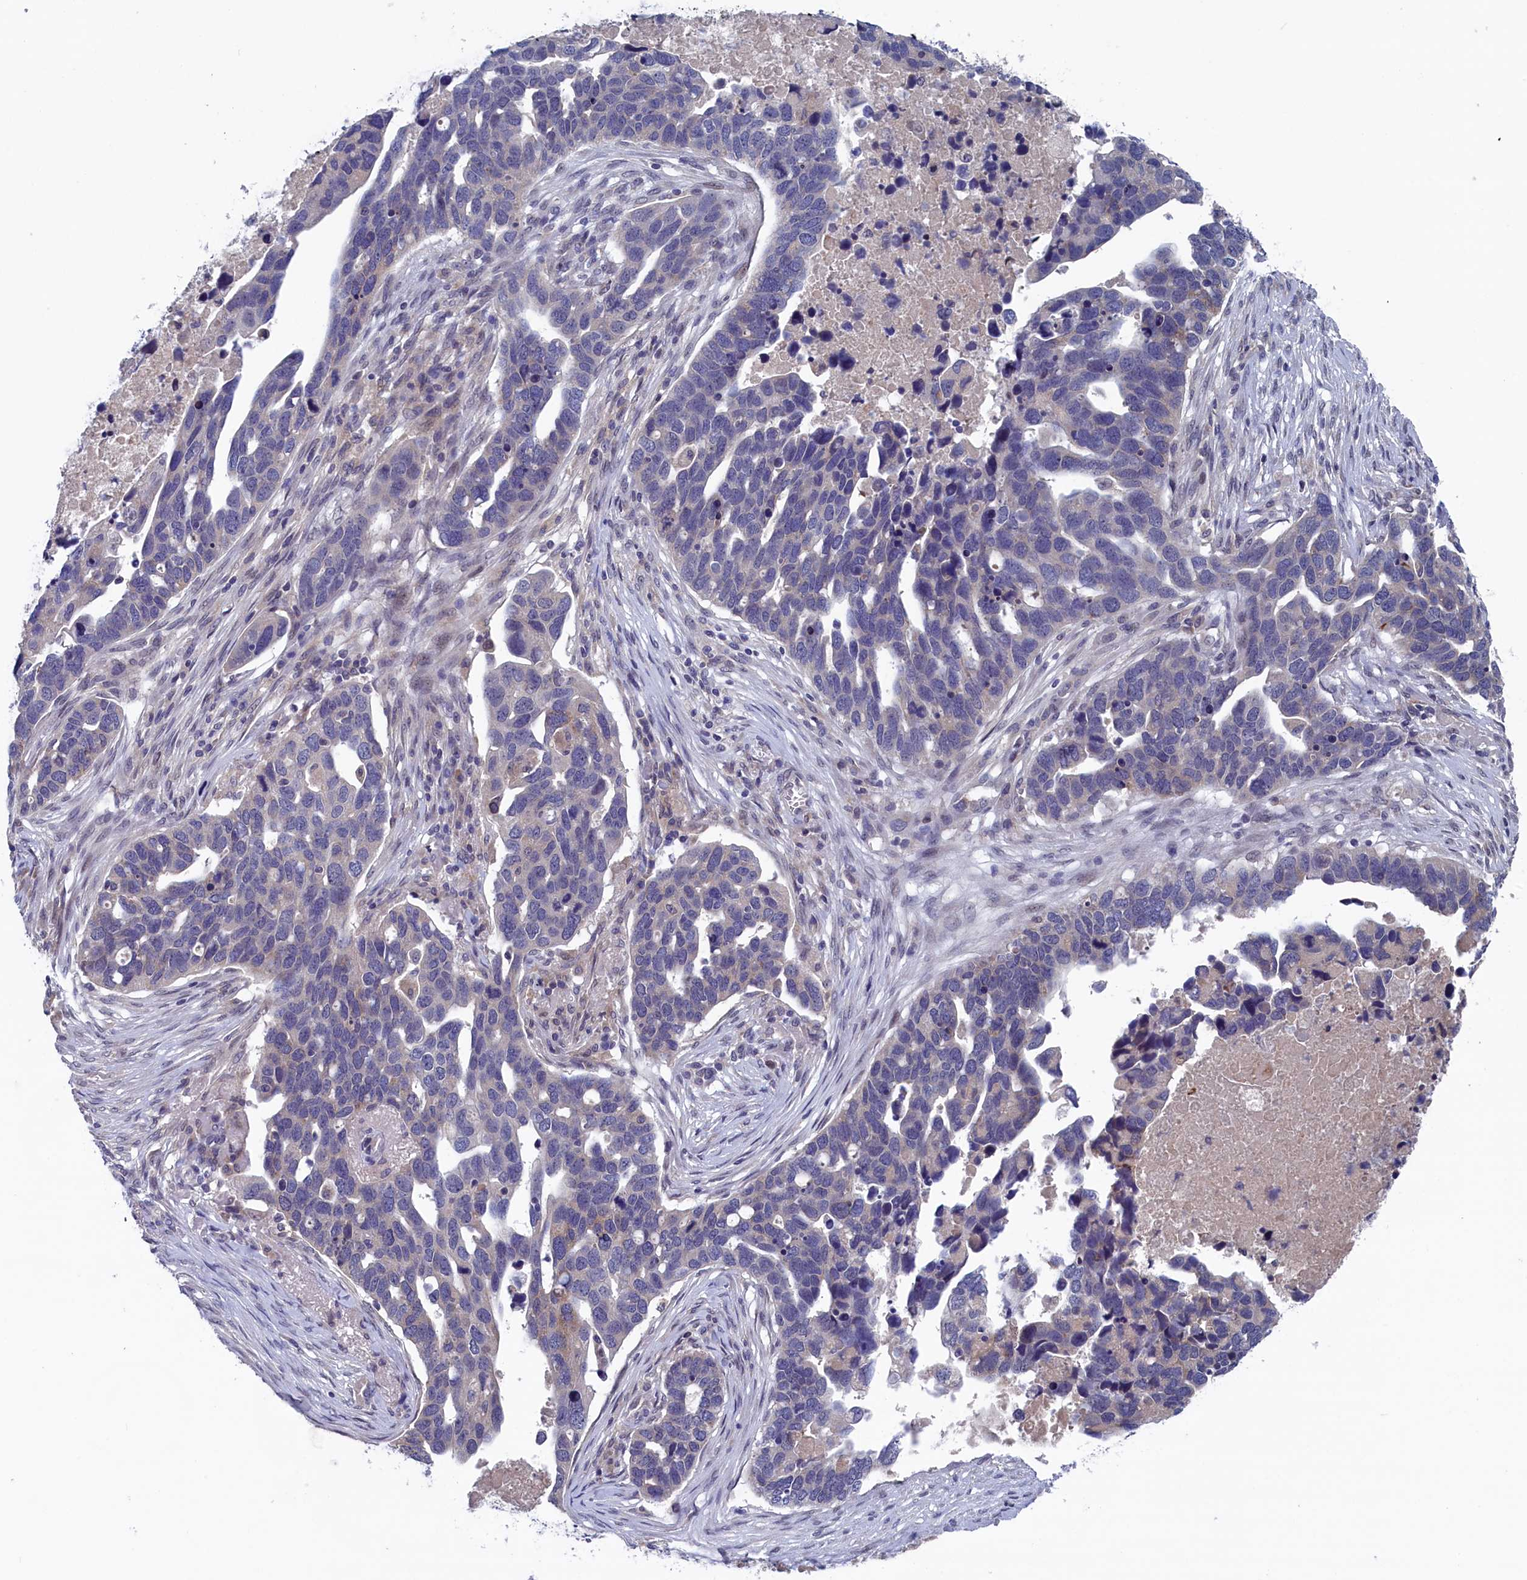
{"staining": {"intensity": "weak", "quantity": "<25%", "location": "cytoplasmic/membranous"}, "tissue": "ovarian cancer", "cell_type": "Tumor cells", "image_type": "cancer", "snomed": [{"axis": "morphology", "description": "Cystadenocarcinoma, serous, NOS"}, {"axis": "topography", "description": "Ovary"}], "caption": "Immunohistochemistry image of human ovarian serous cystadenocarcinoma stained for a protein (brown), which shows no staining in tumor cells.", "gene": "SPATA13", "patient": {"sex": "female", "age": 54}}